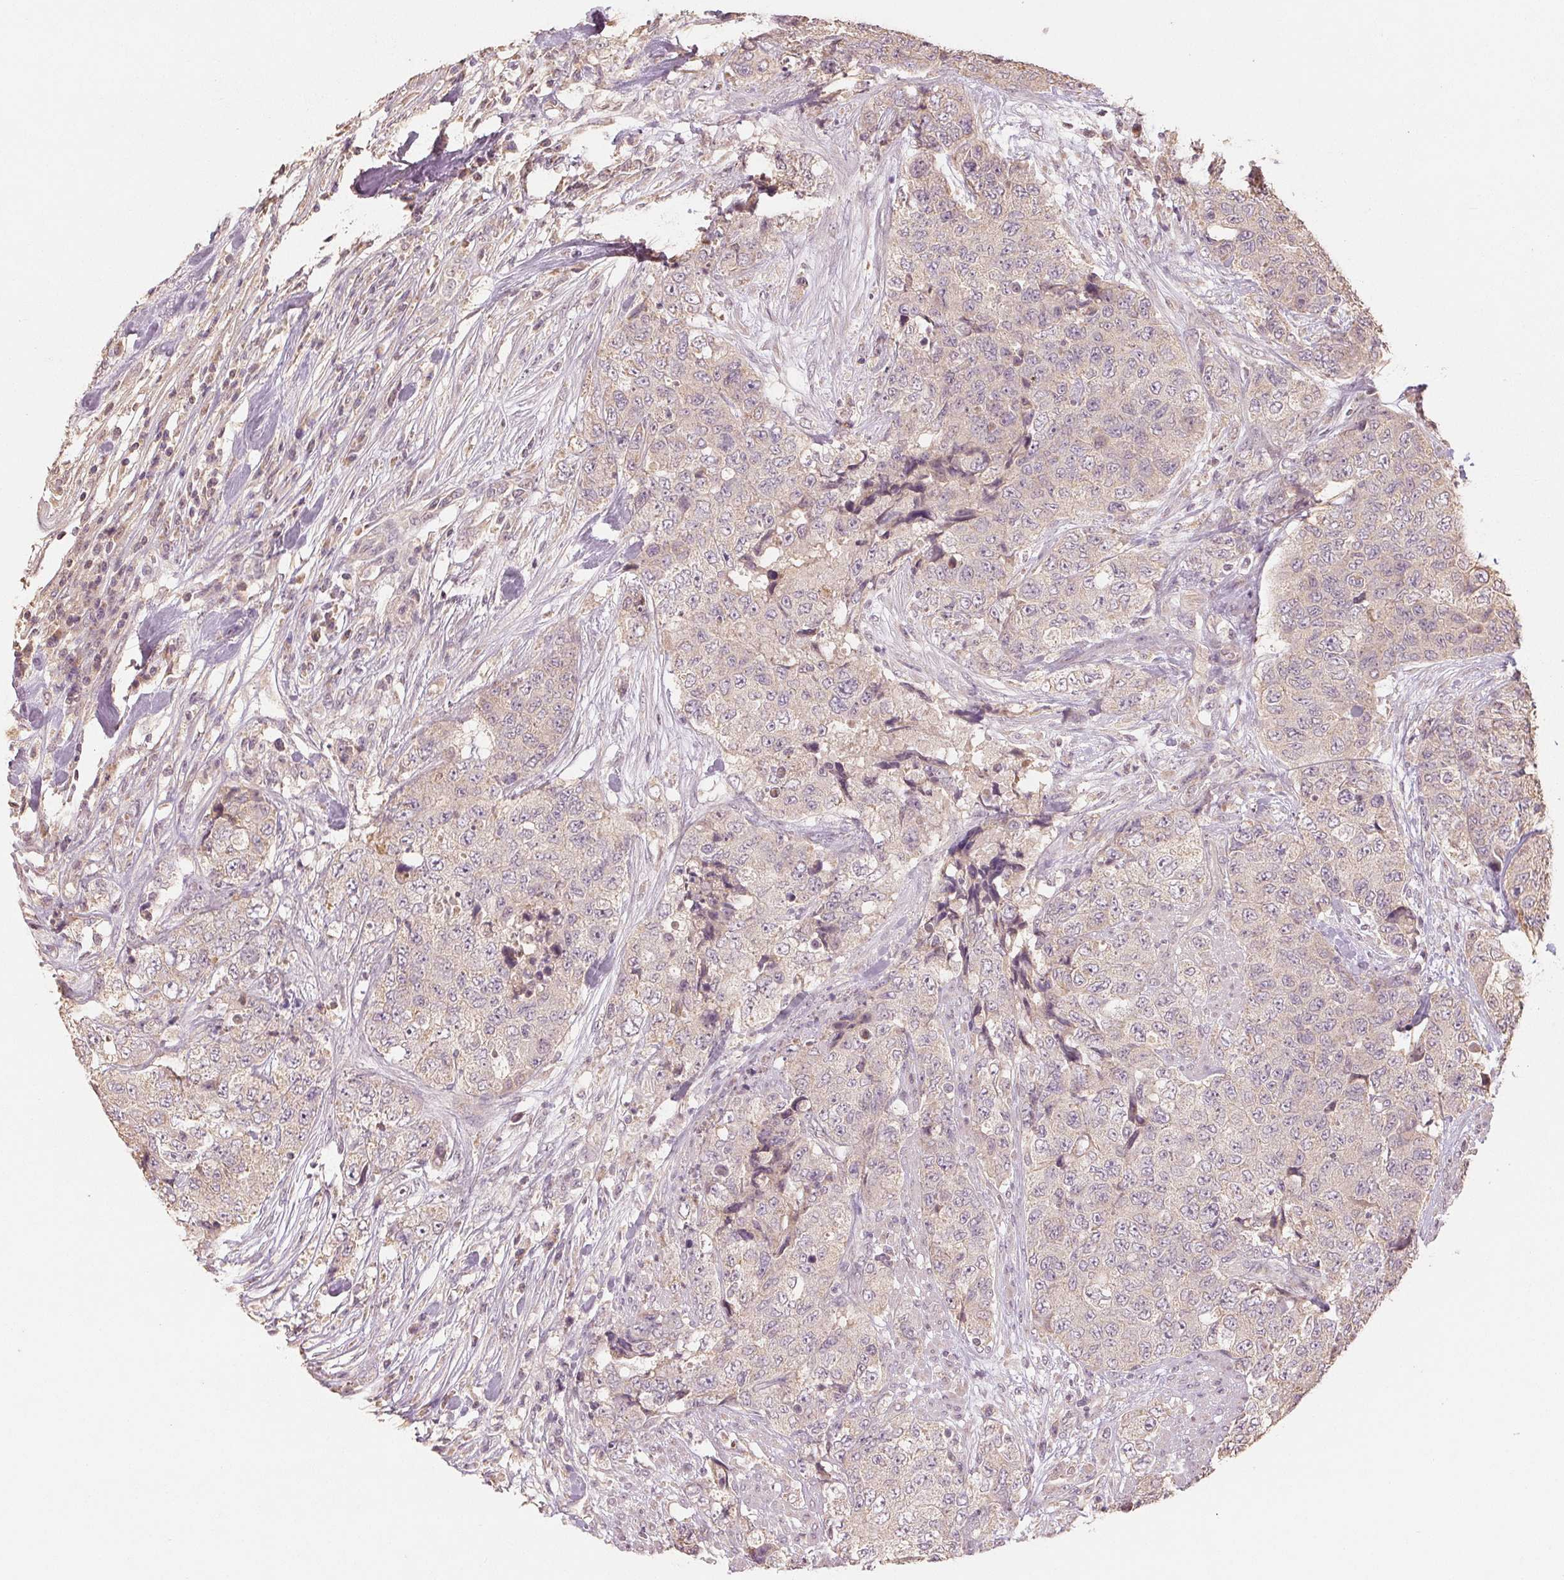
{"staining": {"intensity": "negative", "quantity": "none", "location": "none"}, "tissue": "urothelial cancer", "cell_type": "Tumor cells", "image_type": "cancer", "snomed": [{"axis": "morphology", "description": "Urothelial carcinoma, High grade"}, {"axis": "topography", "description": "Urinary bladder"}], "caption": "Tumor cells show no significant protein expression in urothelial cancer.", "gene": "COX14", "patient": {"sex": "female", "age": 78}}